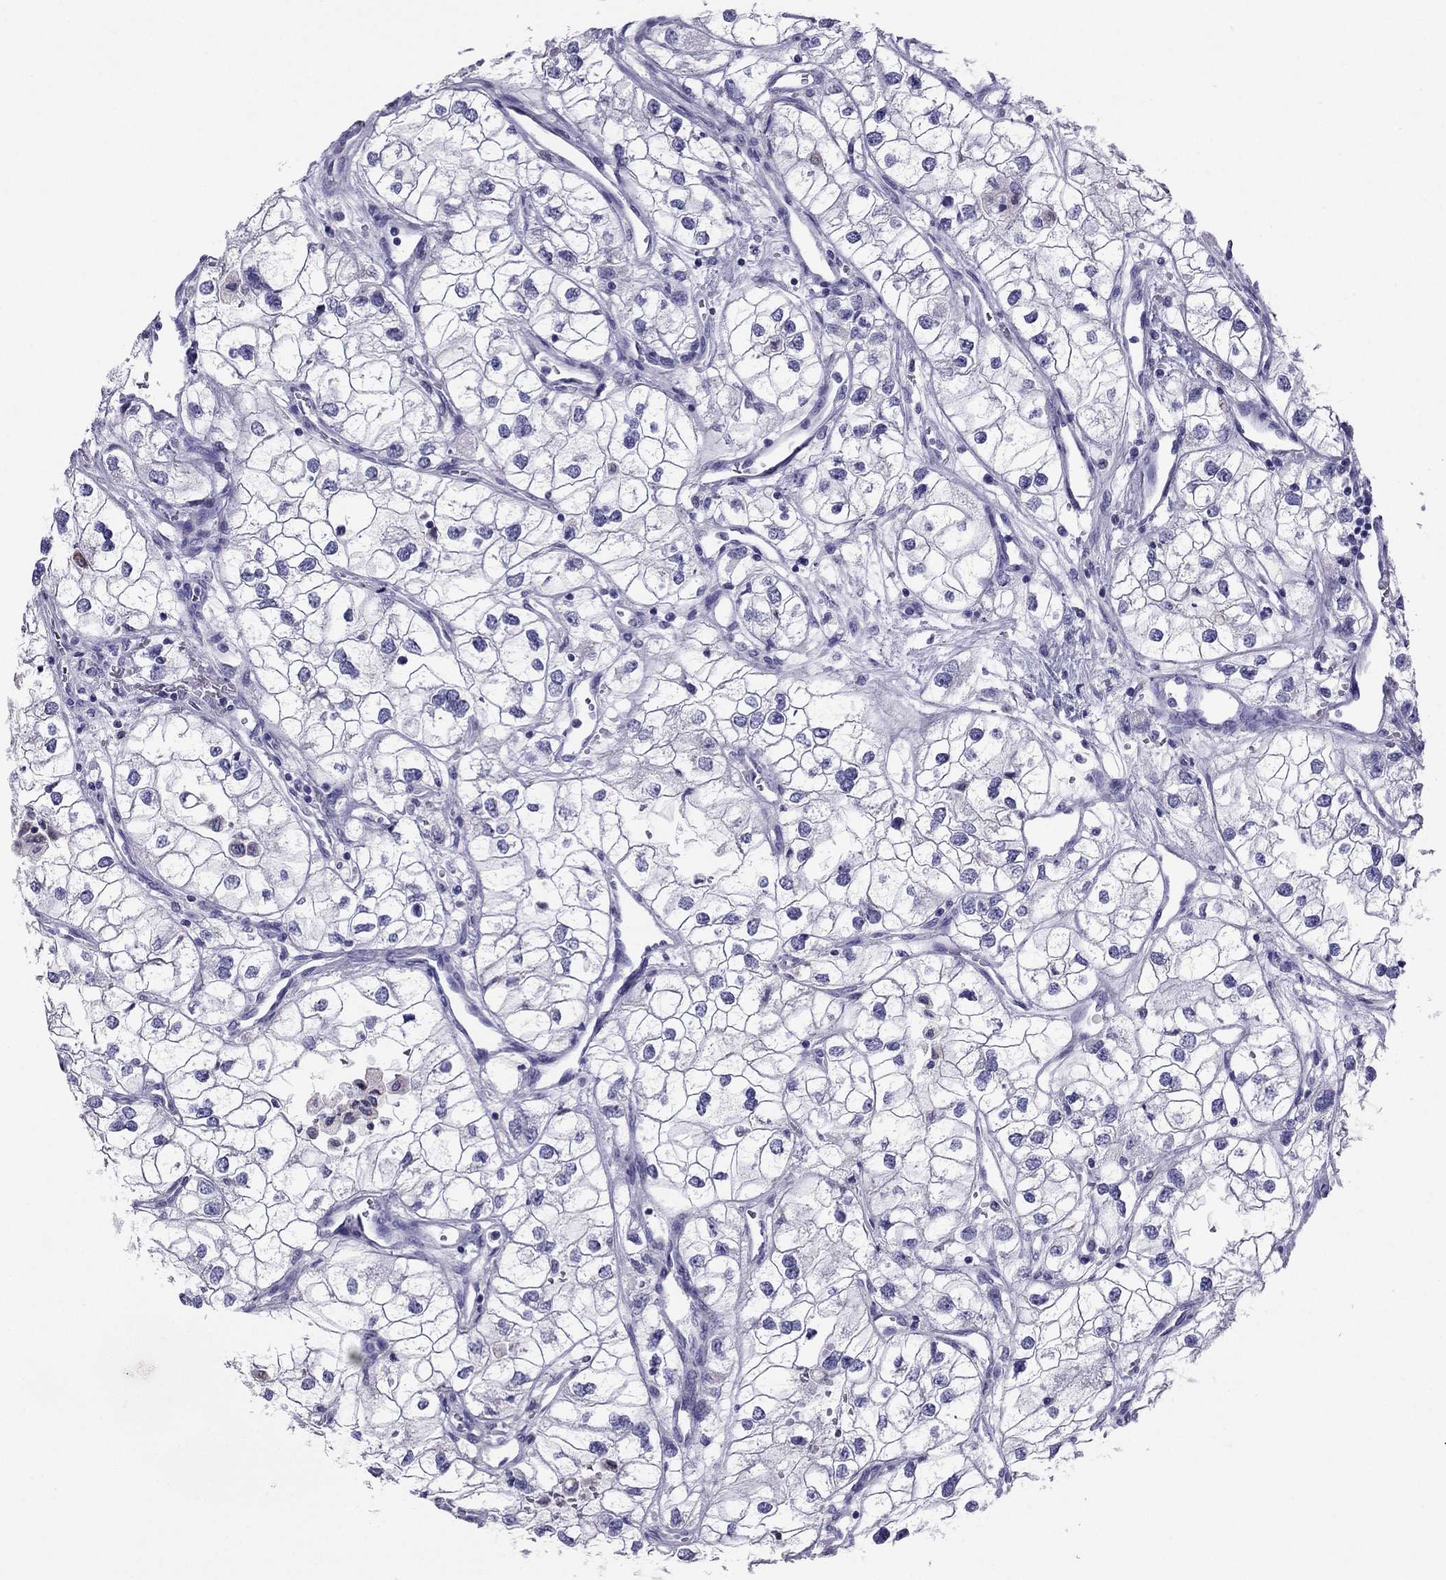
{"staining": {"intensity": "negative", "quantity": "none", "location": "none"}, "tissue": "renal cancer", "cell_type": "Tumor cells", "image_type": "cancer", "snomed": [{"axis": "morphology", "description": "Adenocarcinoma, NOS"}, {"axis": "topography", "description": "Kidney"}], "caption": "Immunohistochemistry (IHC) of human renal cancer demonstrates no staining in tumor cells.", "gene": "MAEL", "patient": {"sex": "male", "age": 59}}